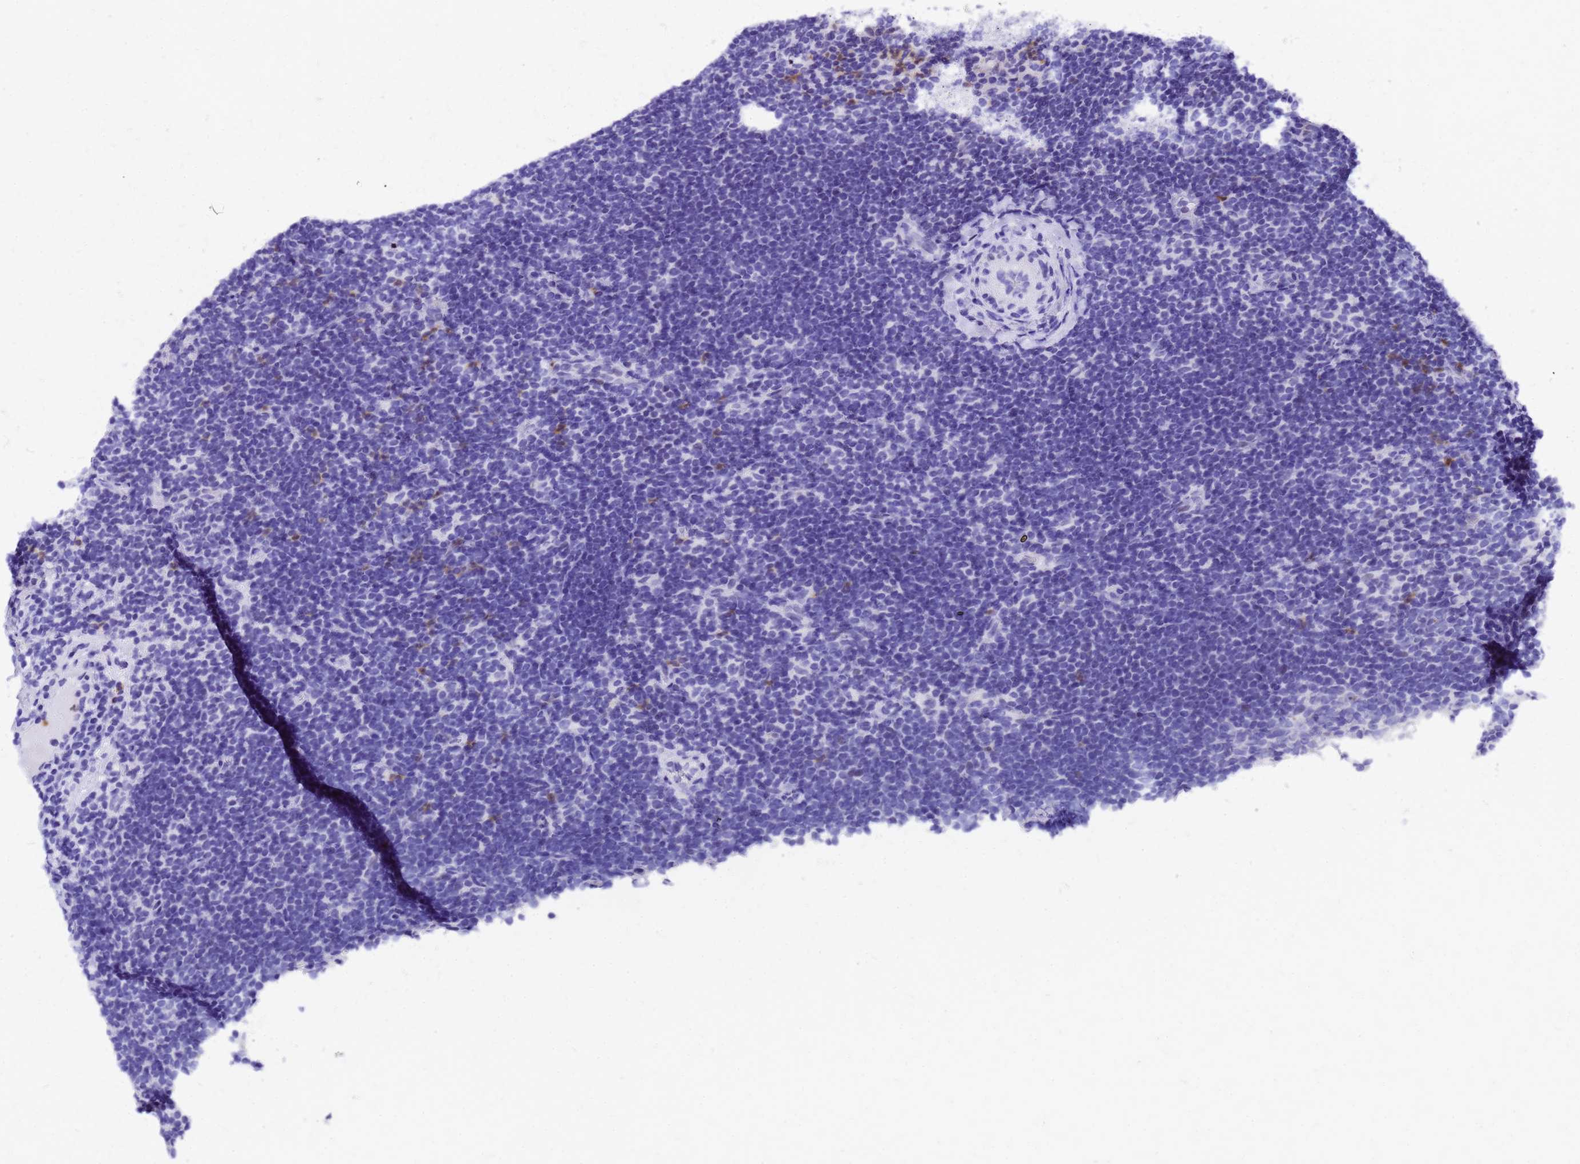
{"staining": {"intensity": "negative", "quantity": "none", "location": "none"}, "tissue": "lymphoma", "cell_type": "Tumor cells", "image_type": "cancer", "snomed": [{"axis": "morphology", "description": "Hodgkin's disease, NOS"}, {"axis": "topography", "description": "Lymph node"}], "caption": "Tumor cells are negative for brown protein staining in lymphoma. (DAB (3,3'-diaminobenzidine) immunohistochemistry visualized using brightfield microscopy, high magnification).", "gene": "SMIM21", "patient": {"sex": "female", "age": 57}}